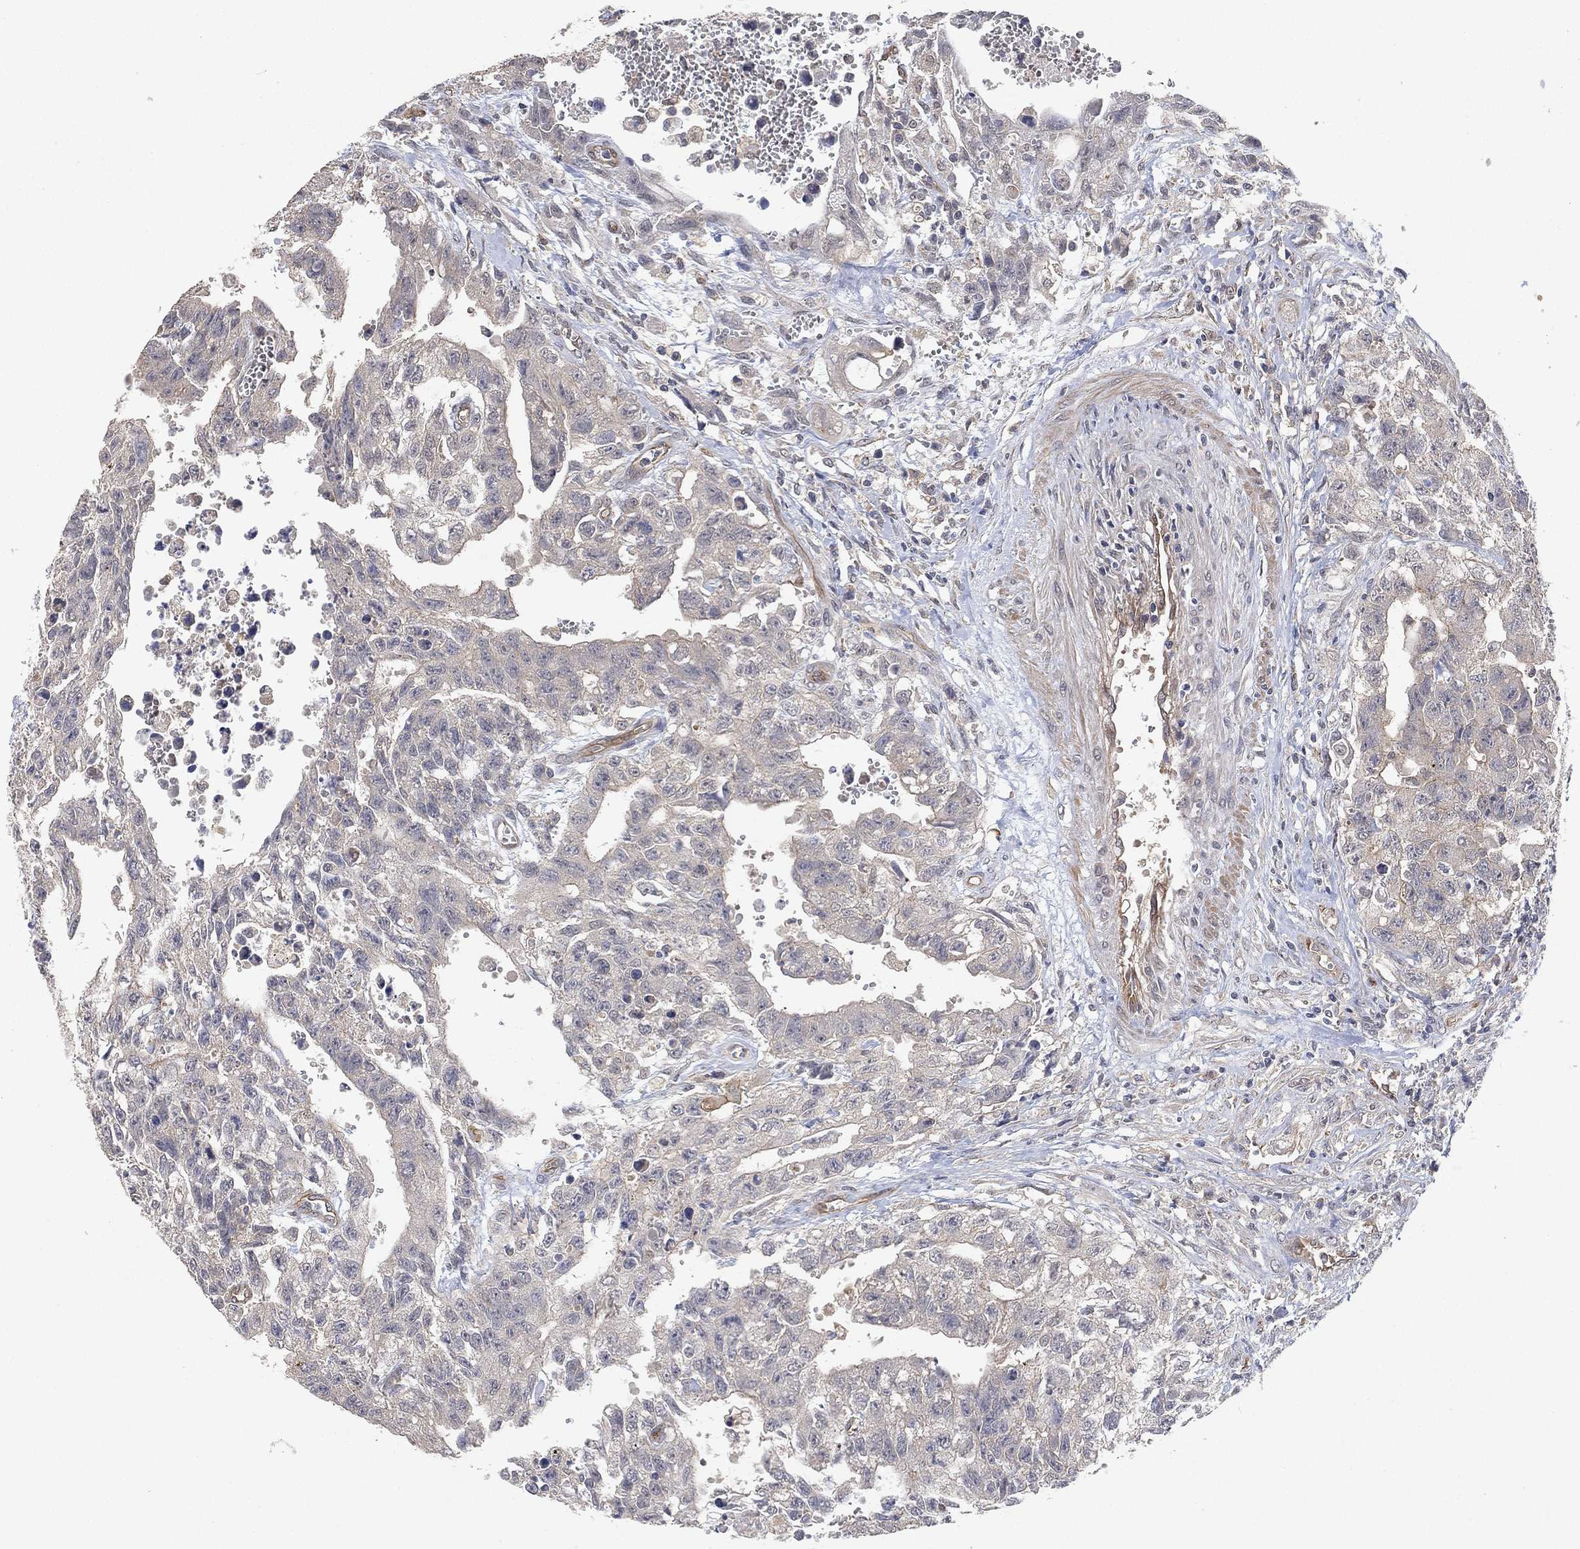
{"staining": {"intensity": "negative", "quantity": "none", "location": "none"}, "tissue": "testis cancer", "cell_type": "Tumor cells", "image_type": "cancer", "snomed": [{"axis": "morphology", "description": "Carcinoma, Embryonal, NOS"}, {"axis": "topography", "description": "Testis"}], "caption": "Immunohistochemistry micrograph of testis cancer (embryonal carcinoma) stained for a protein (brown), which shows no expression in tumor cells.", "gene": "MCUR1", "patient": {"sex": "male", "age": 24}}